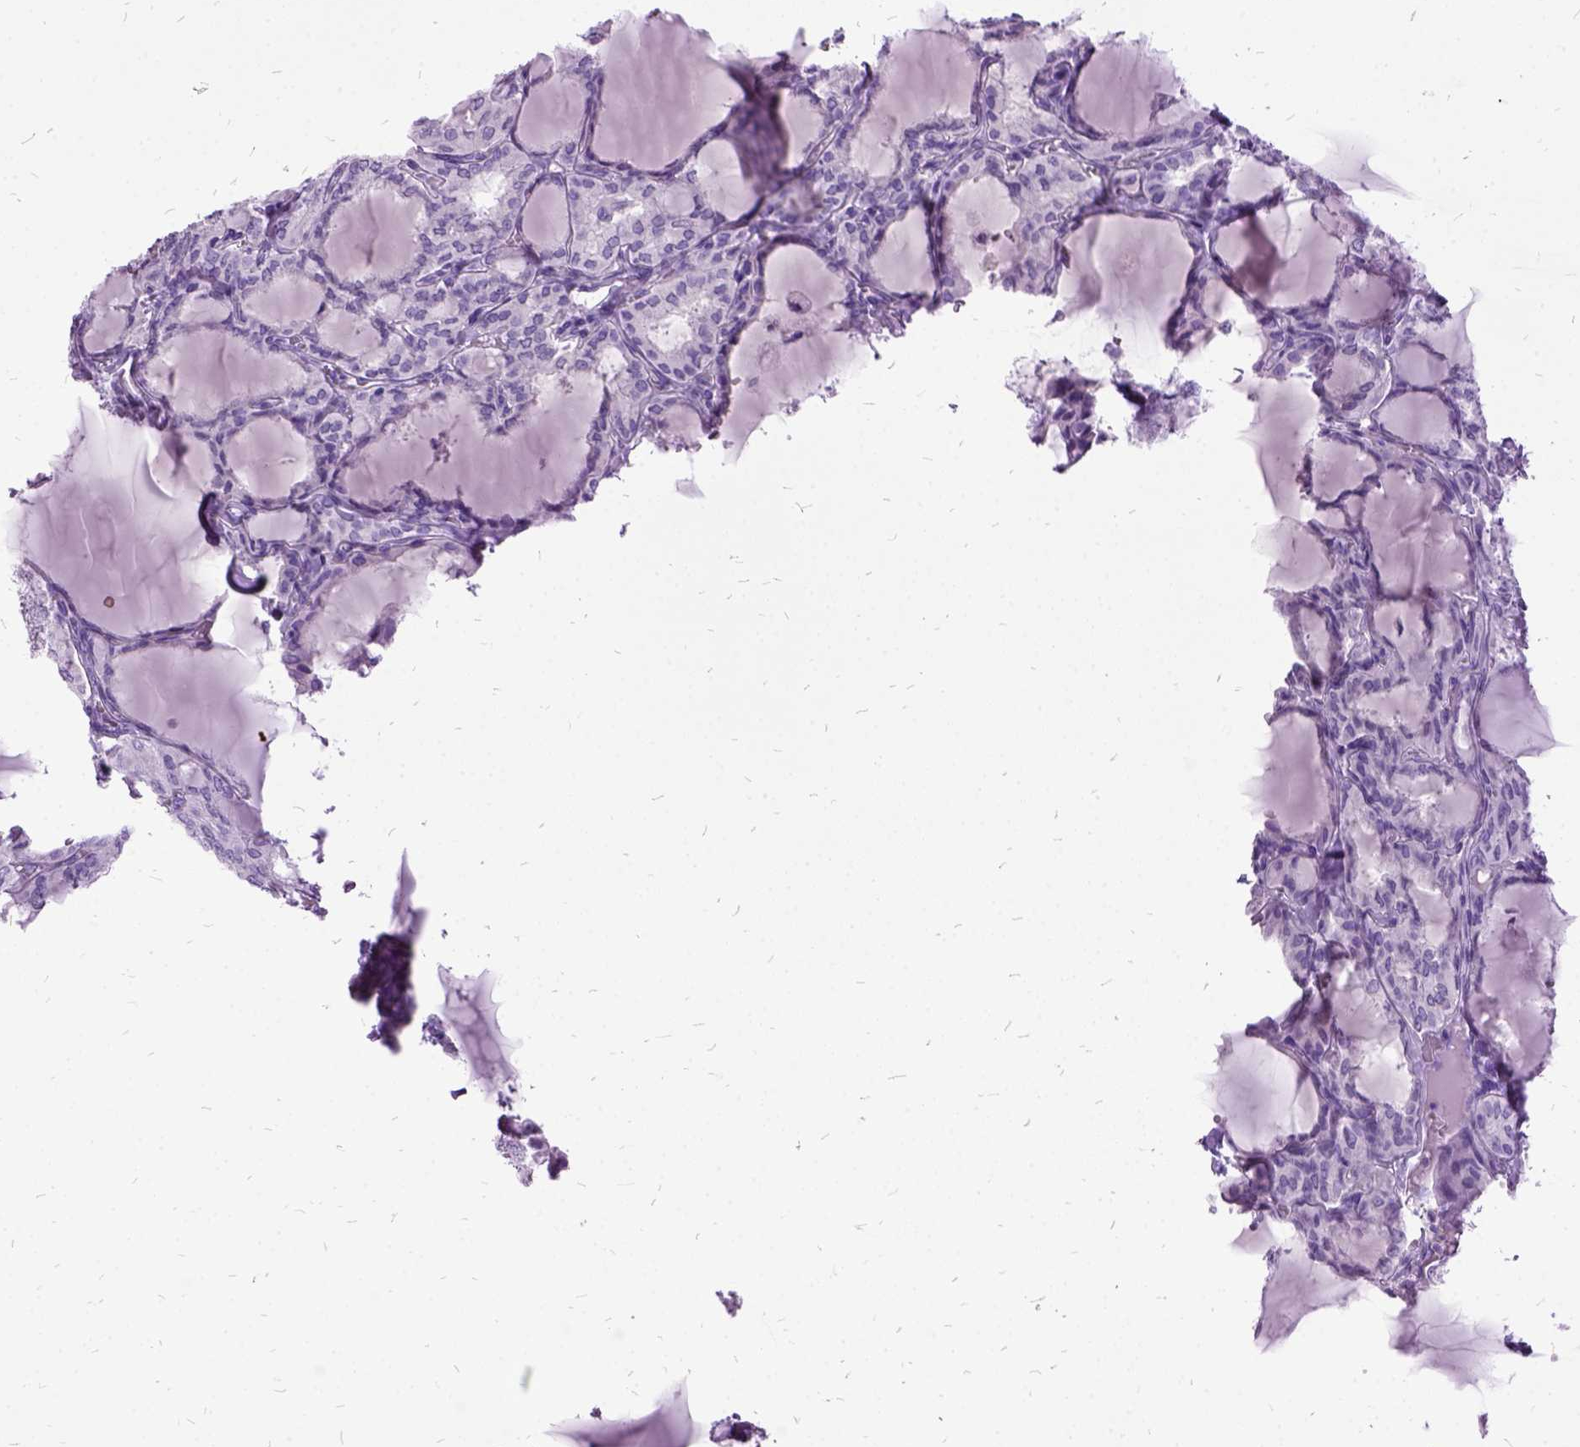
{"staining": {"intensity": "negative", "quantity": "none", "location": "none"}, "tissue": "thyroid cancer", "cell_type": "Tumor cells", "image_type": "cancer", "snomed": [{"axis": "morphology", "description": "Papillary adenocarcinoma, NOS"}, {"axis": "topography", "description": "Thyroid gland"}], "caption": "Immunohistochemical staining of human thyroid cancer (papillary adenocarcinoma) exhibits no significant expression in tumor cells.", "gene": "MME", "patient": {"sex": "male", "age": 20}}